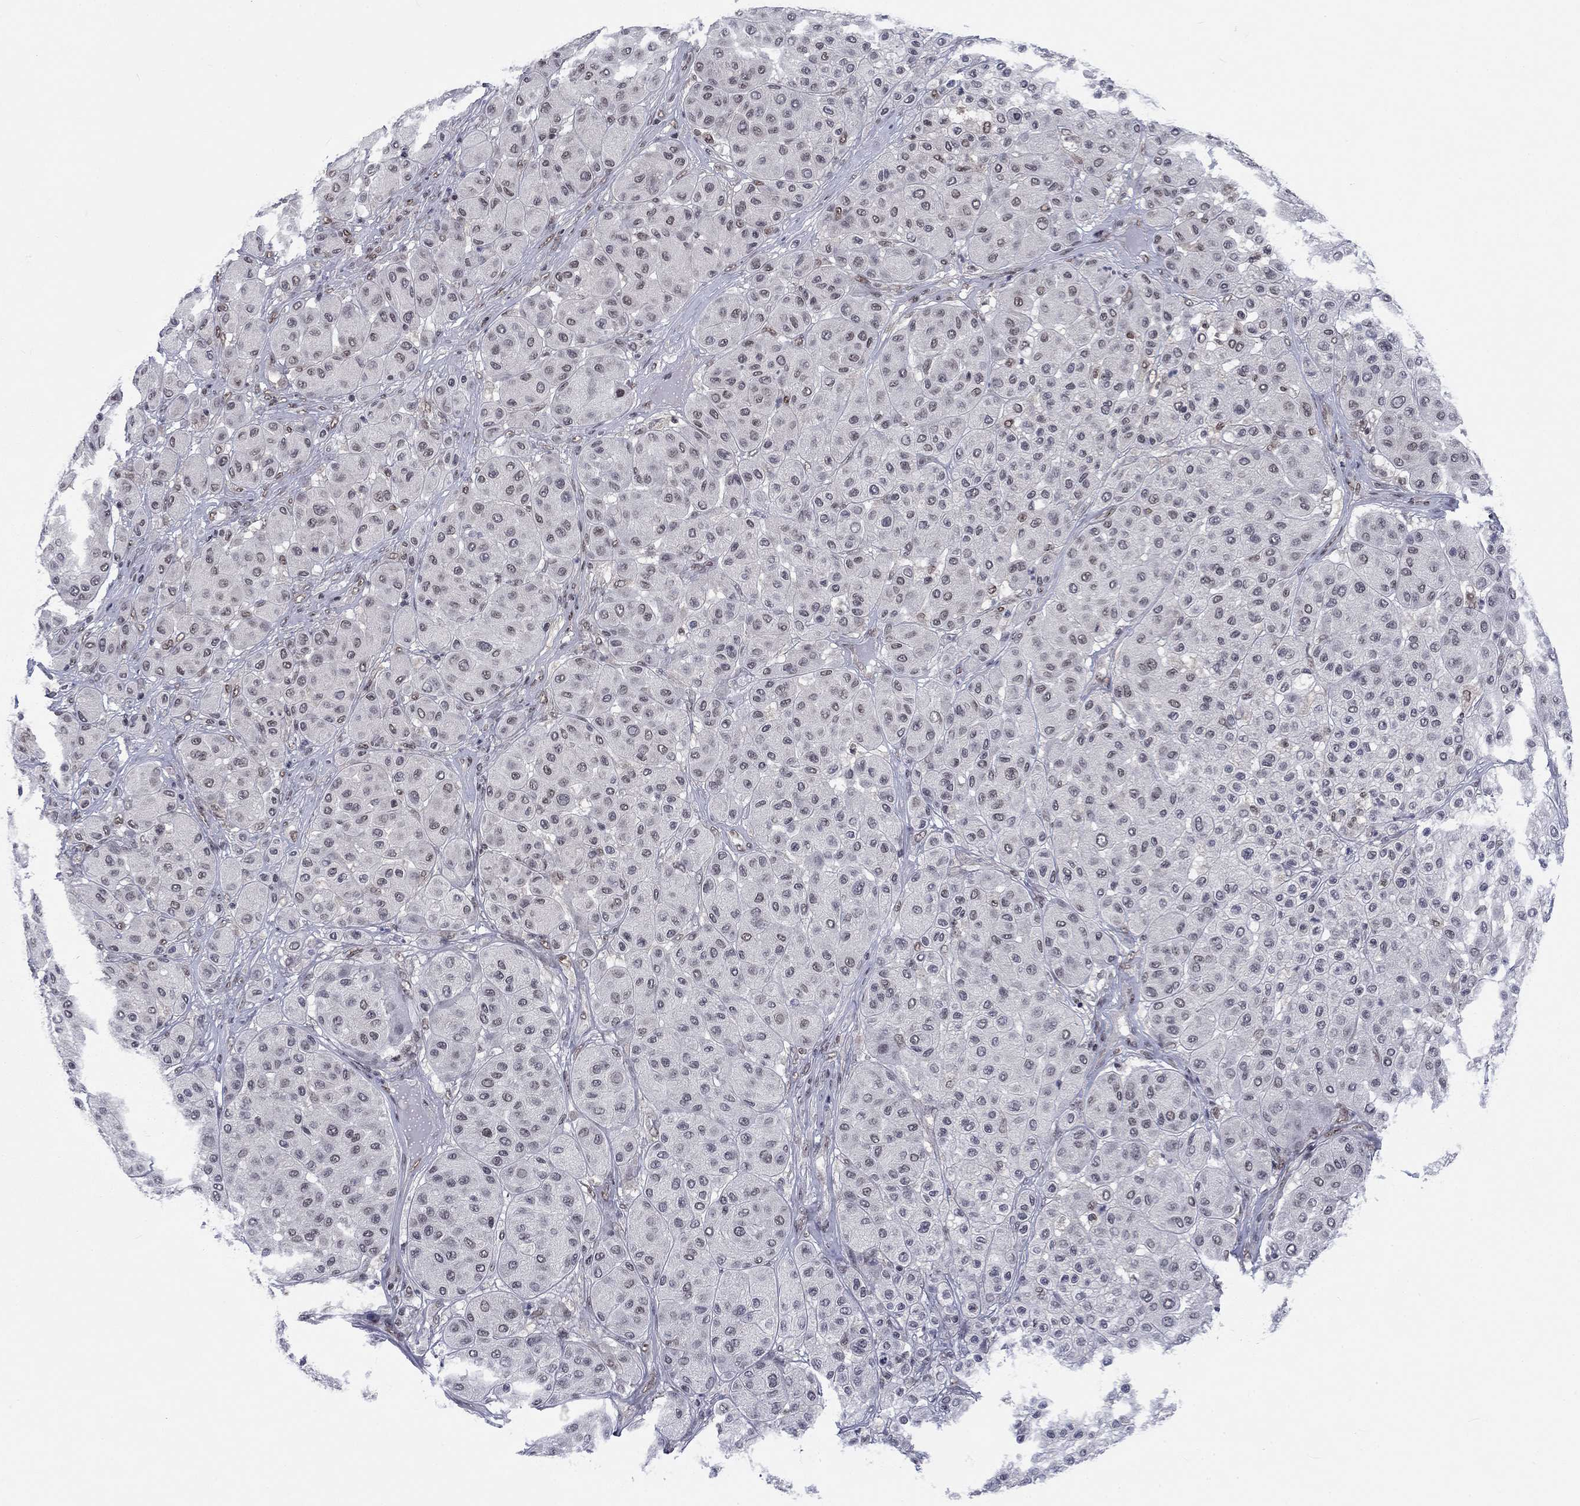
{"staining": {"intensity": "negative", "quantity": "none", "location": "none"}, "tissue": "melanoma", "cell_type": "Tumor cells", "image_type": "cancer", "snomed": [{"axis": "morphology", "description": "Malignant melanoma, Metastatic site"}, {"axis": "topography", "description": "Smooth muscle"}], "caption": "Histopathology image shows no significant protein staining in tumor cells of melanoma.", "gene": "FYTTD1", "patient": {"sex": "male", "age": 41}}